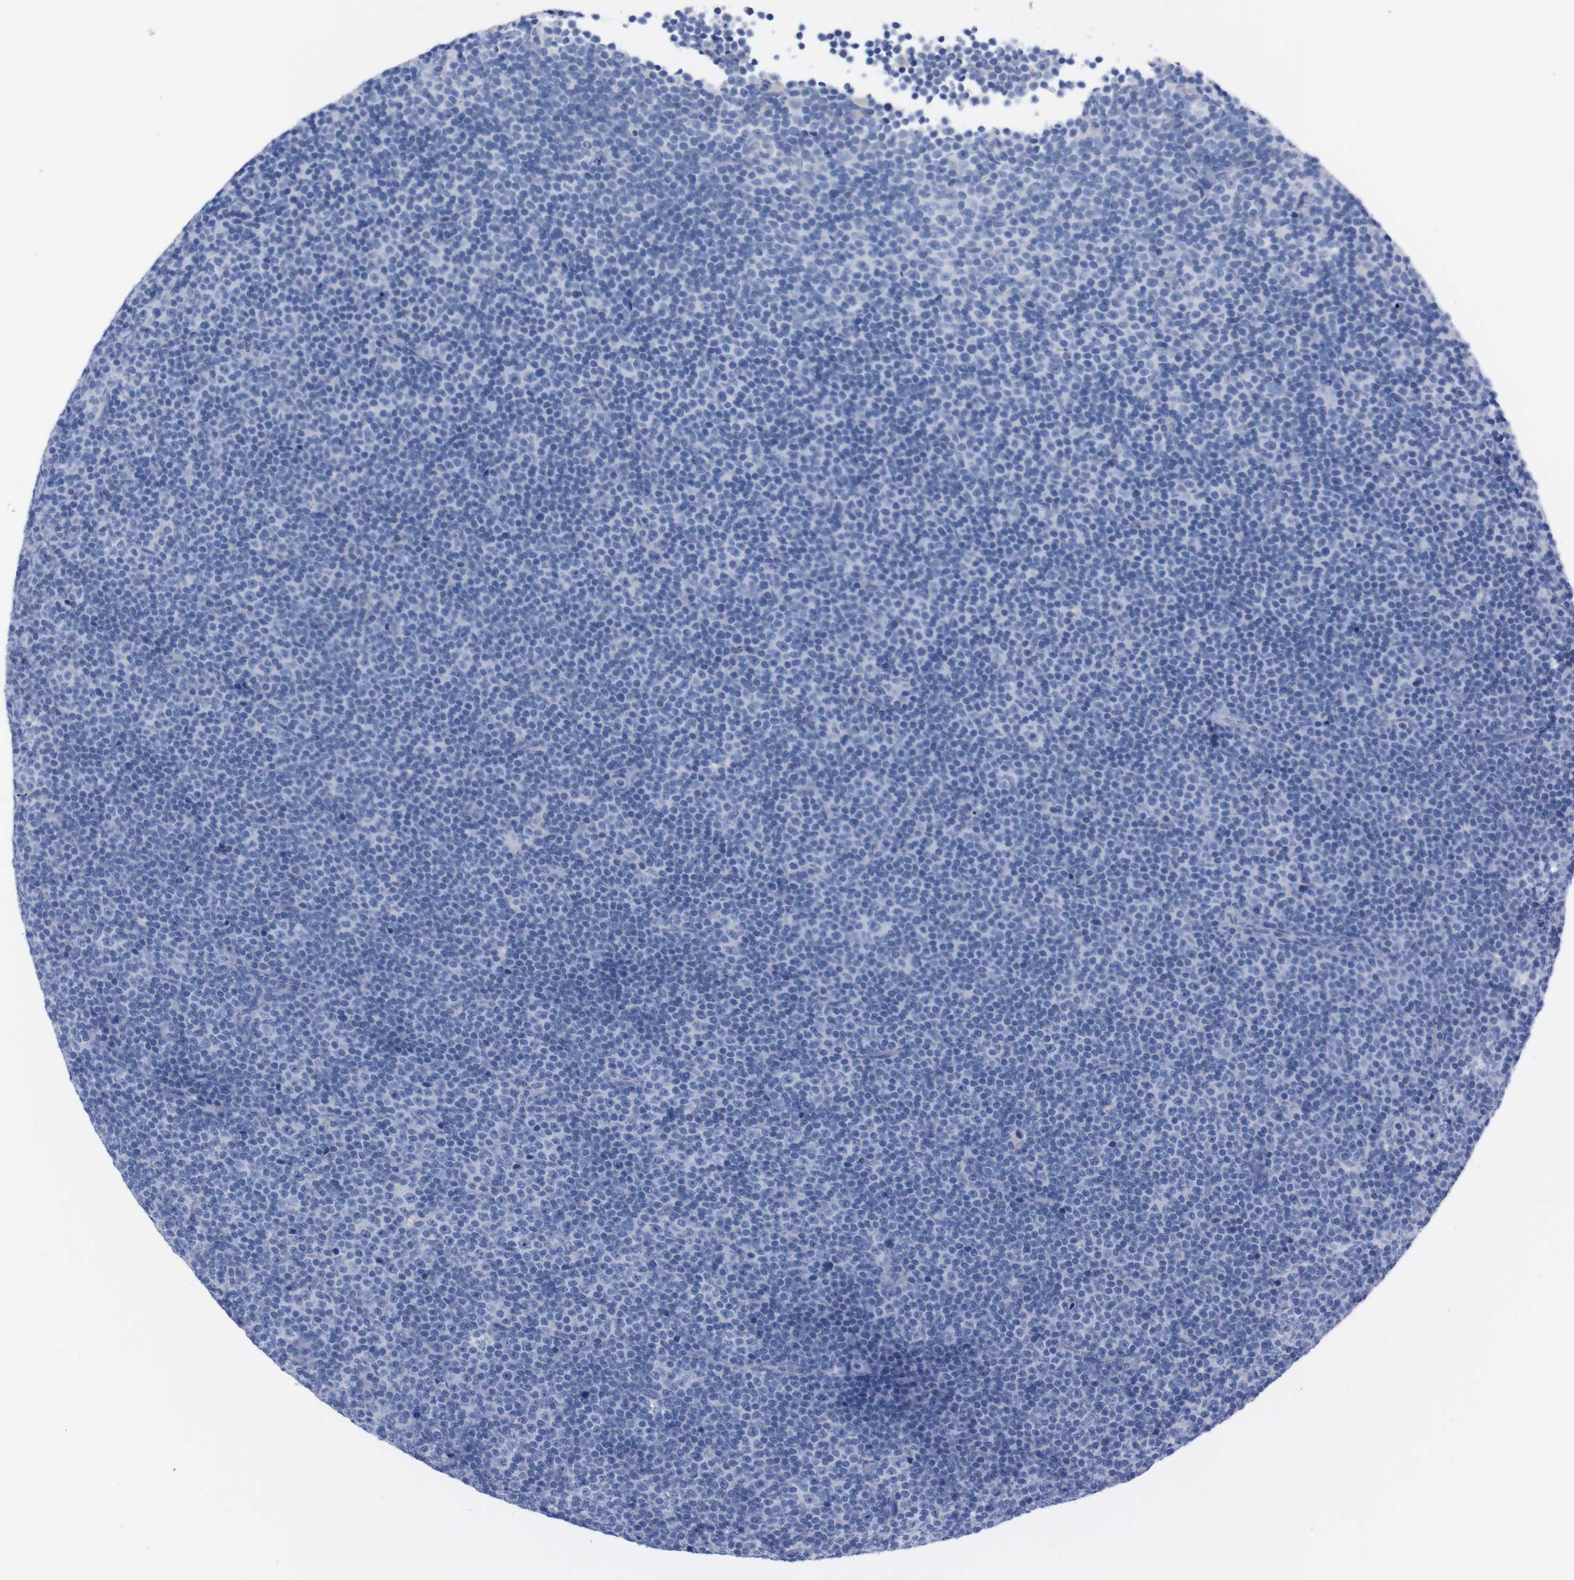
{"staining": {"intensity": "negative", "quantity": "none", "location": "none"}, "tissue": "lymphoma", "cell_type": "Tumor cells", "image_type": "cancer", "snomed": [{"axis": "morphology", "description": "Malignant lymphoma, non-Hodgkin's type, Low grade"}, {"axis": "topography", "description": "Lymph node"}], "caption": "The histopathology image exhibits no staining of tumor cells in lymphoma.", "gene": "TMEM243", "patient": {"sex": "female", "age": 67}}